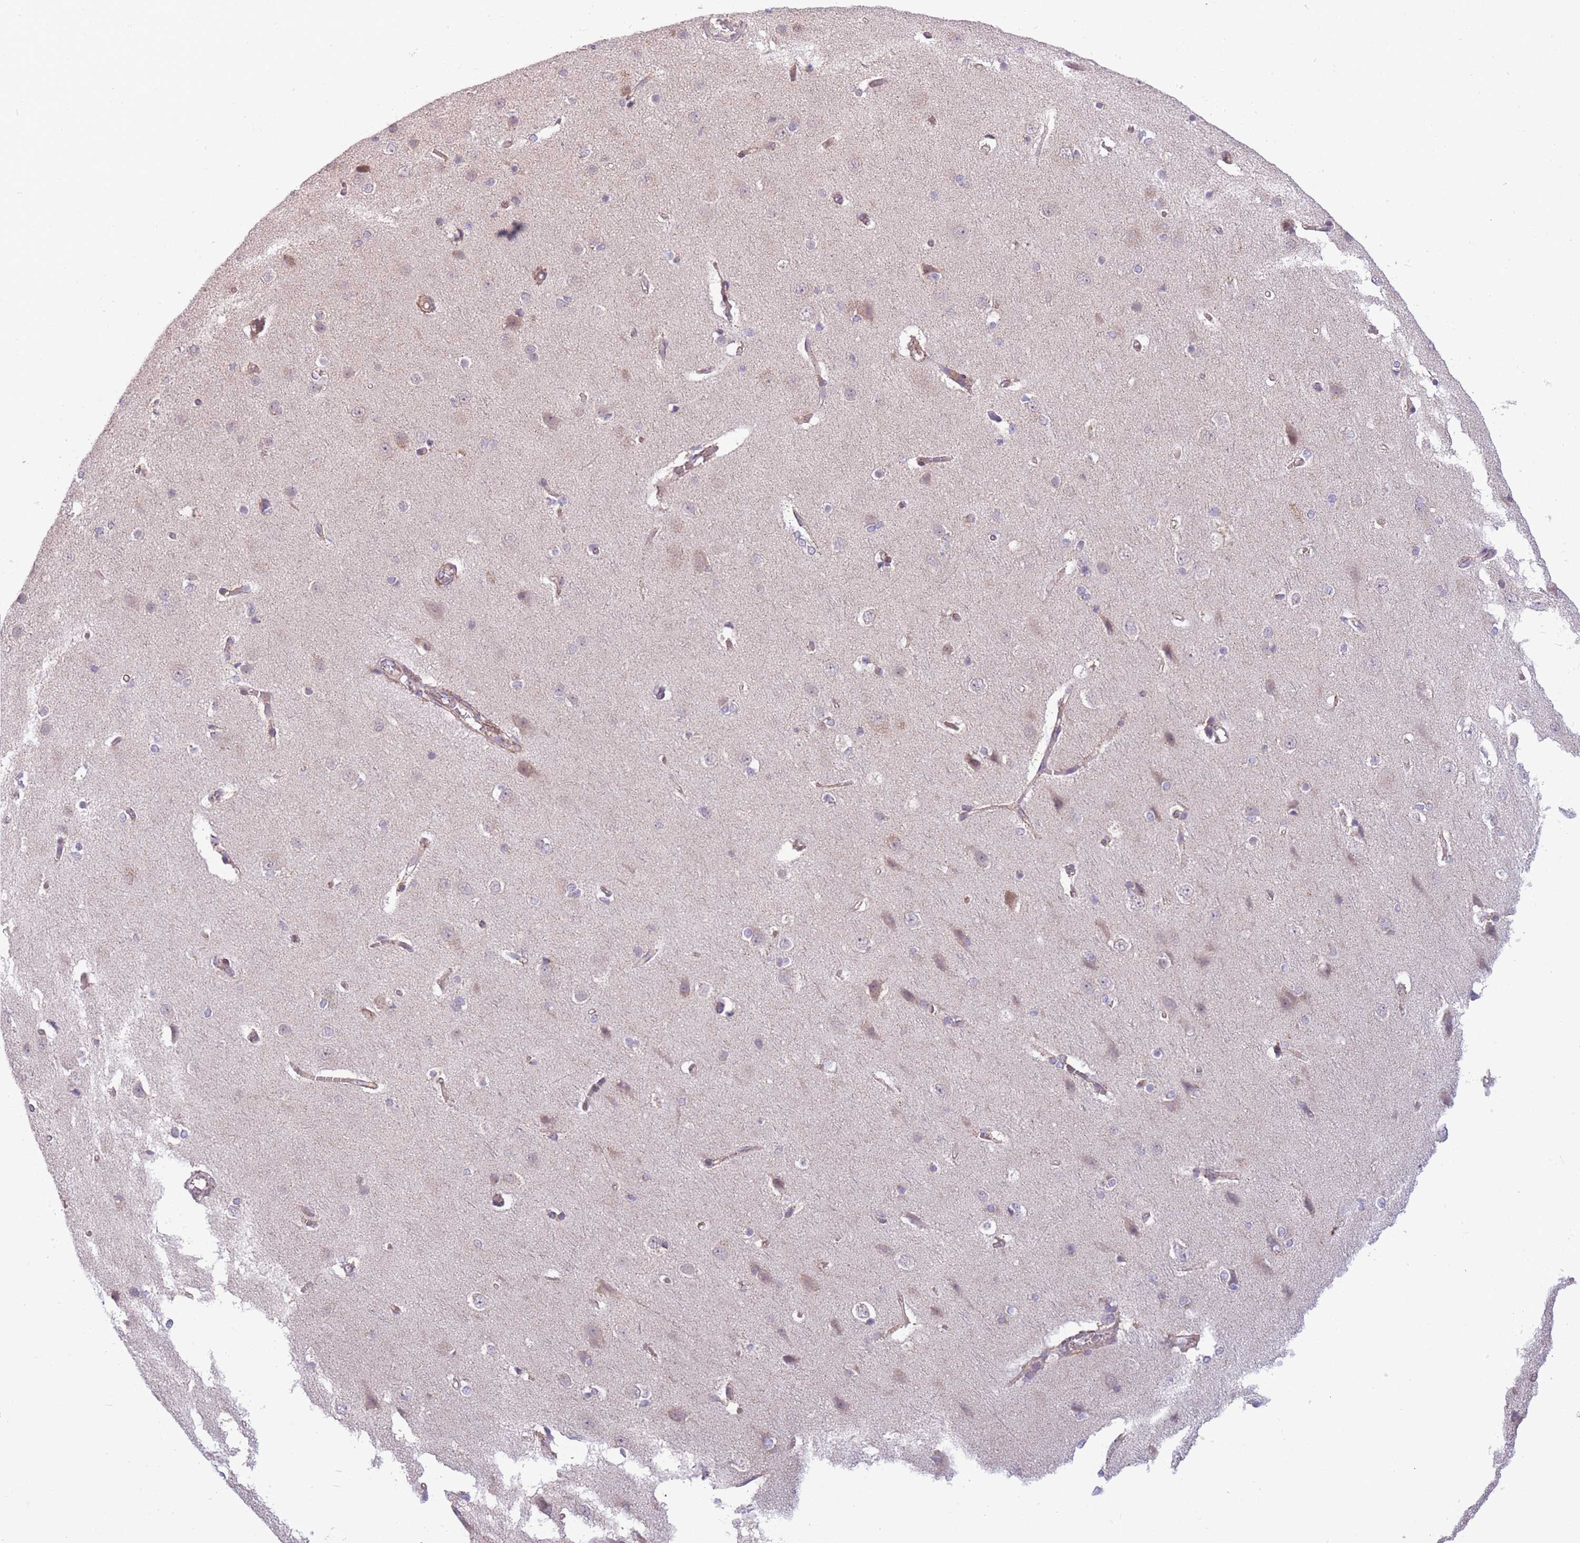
{"staining": {"intensity": "weak", "quantity": ">75%", "location": "cytoplasmic/membranous"}, "tissue": "cerebral cortex", "cell_type": "Endothelial cells", "image_type": "normal", "snomed": [{"axis": "morphology", "description": "Normal tissue, NOS"}, {"axis": "topography", "description": "Cerebral cortex"}], "caption": "Immunohistochemistry (IHC) histopathology image of normal cerebral cortex: cerebral cortex stained using immunohistochemistry displays low levels of weak protein expression localized specifically in the cytoplasmic/membranous of endothelial cells, appearing as a cytoplasmic/membranous brown color.", "gene": "MRPS18C", "patient": {"sex": "male", "age": 37}}